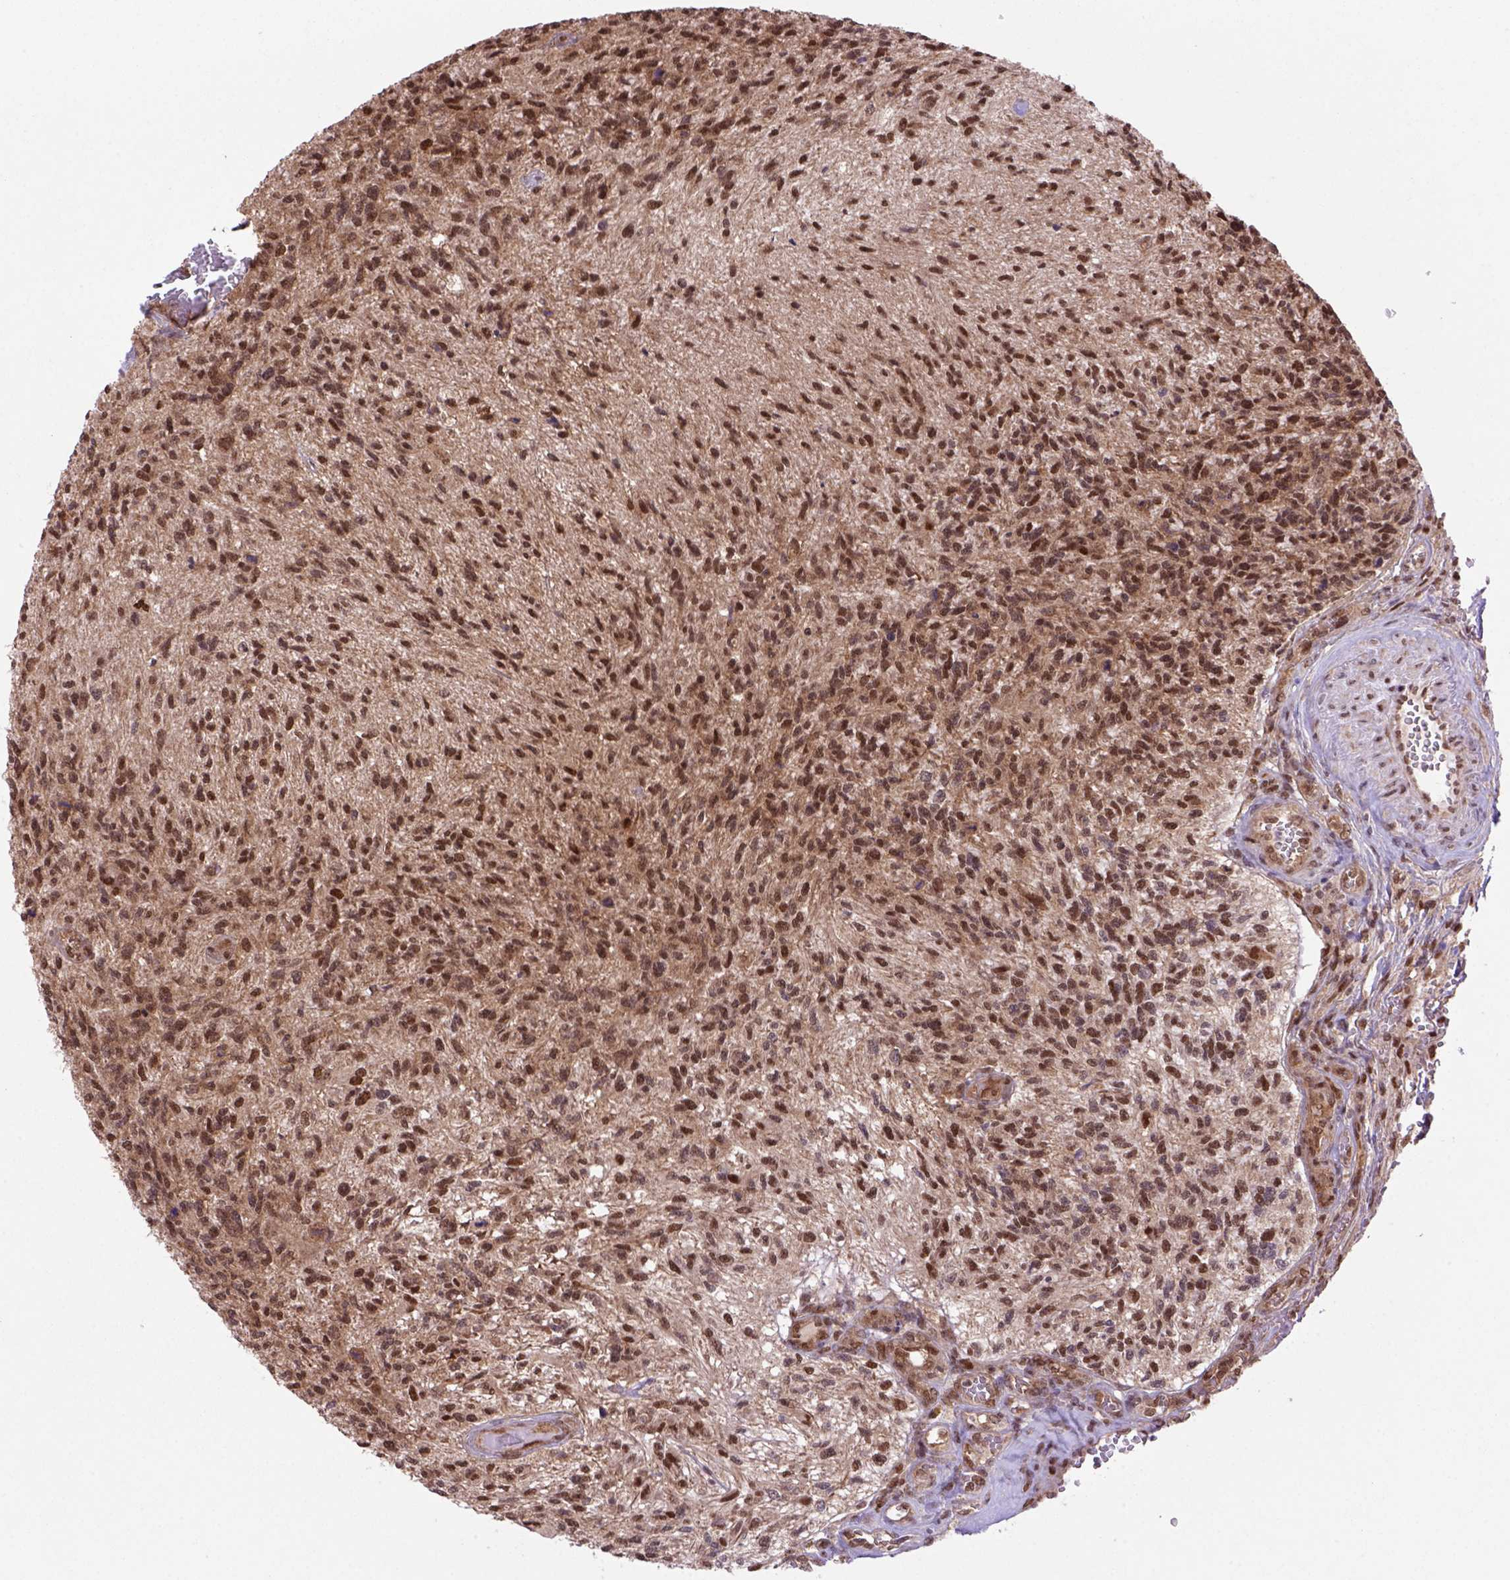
{"staining": {"intensity": "moderate", "quantity": ">75%", "location": "cytoplasmic/membranous,nuclear"}, "tissue": "glioma", "cell_type": "Tumor cells", "image_type": "cancer", "snomed": [{"axis": "morphology", "description": "Glioma, malignant, High grade"}, {"axis": "topography", "description": "Brain"}], "caption": "Glioma stained for a protein (brown) exhibits moderate cytoplasmic/membranous and nuclear positive staining in approximately >75% of tumor cells.", "gene": "PSMC2", "patient": {"sex": "male", "age": 56}}